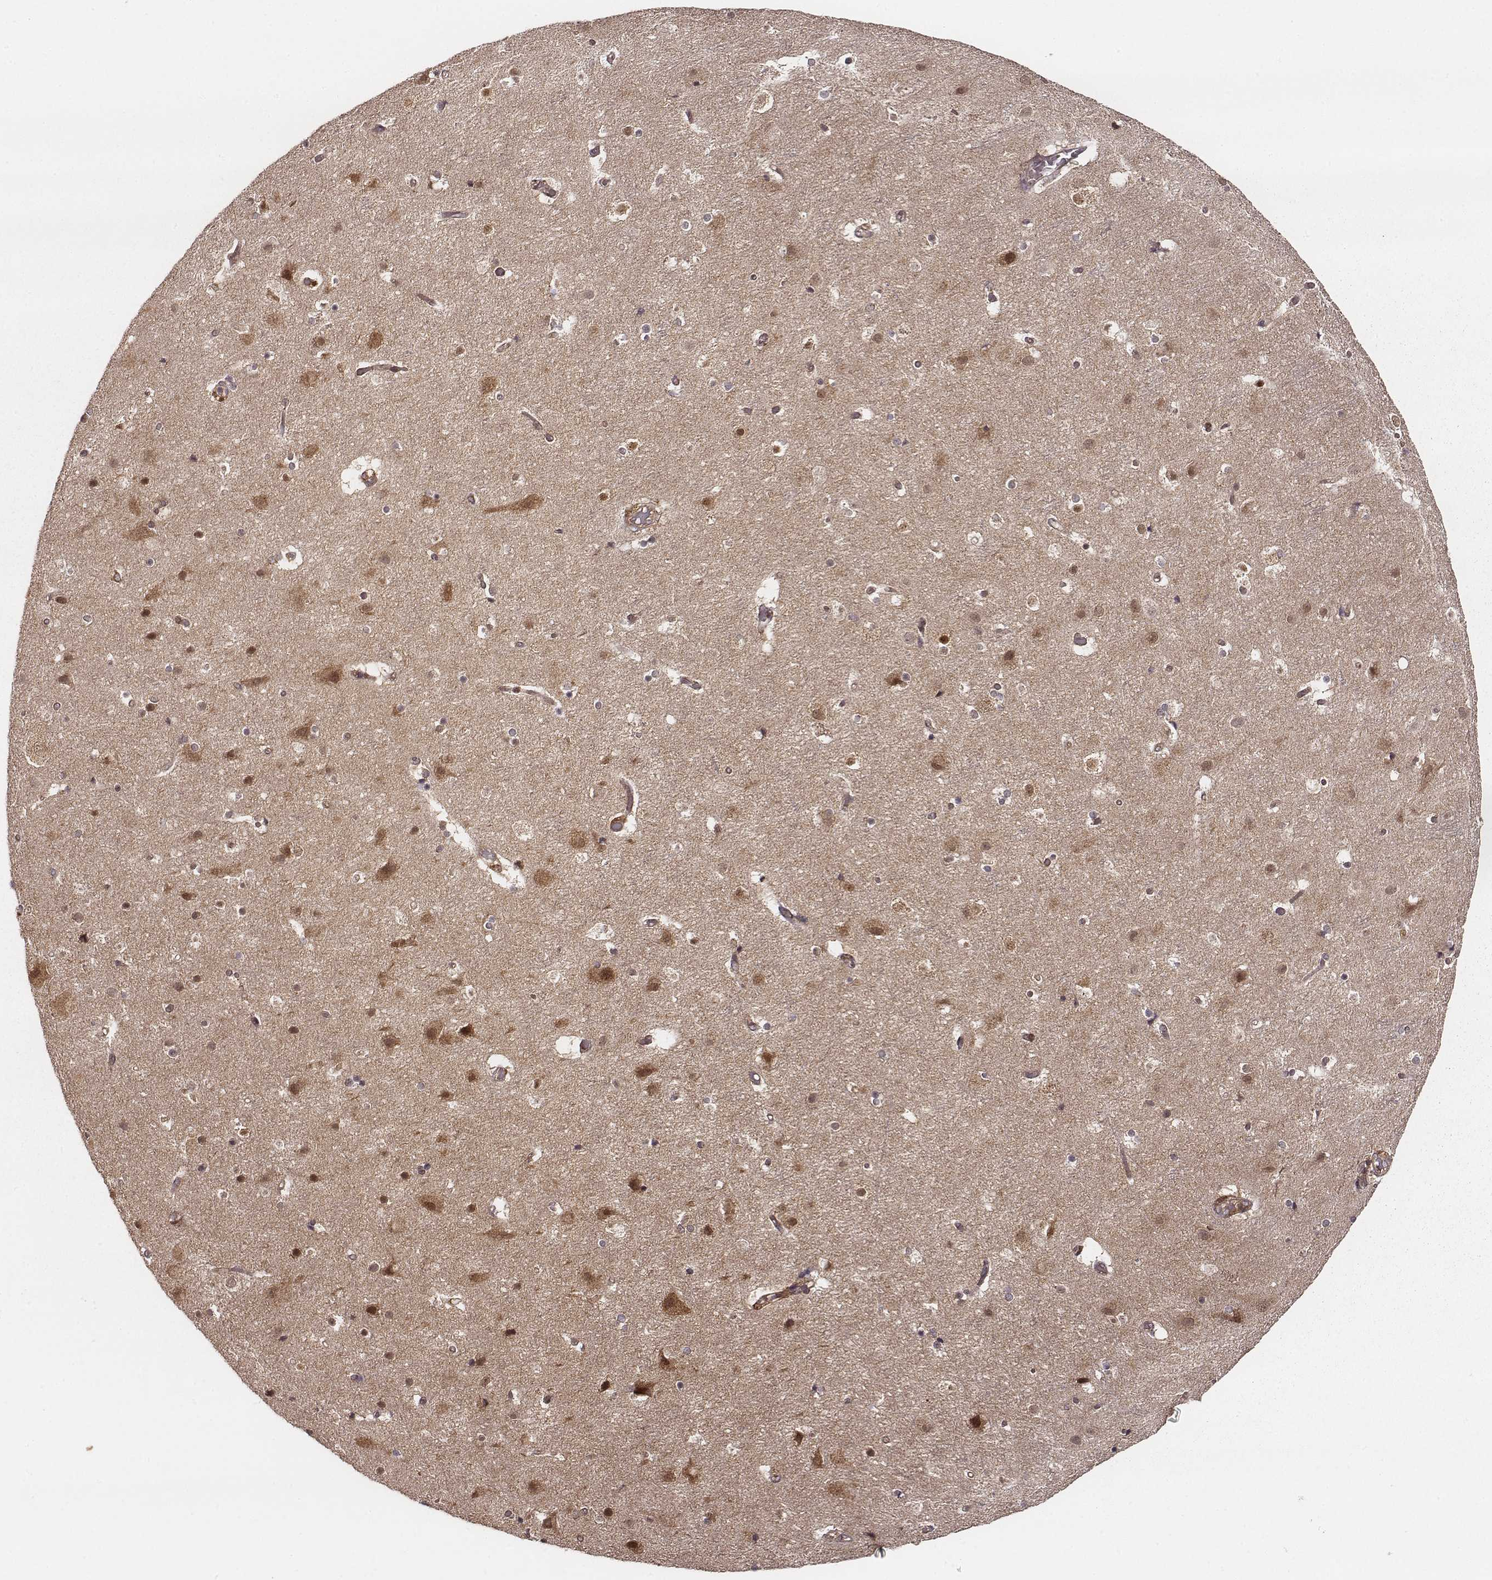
{"staining": {"intensity": "strong", "quantity": ">75%", "location": "cytoplasmic/membranous"}, "tissue": "cerebral cortex", "cell_type": "Endothelial cells", "image_type": "normal", "snomed": [{"axis": "morphology", "description": "Normal tissue, NOS"}, {"axis": "topography", "description": "Cerebral cortex"}], "caption": "Normal cerebral cortex displays strong cytoplasmic/membranous positivity in approximately >75% of endothelial cells.", "gene": "VPS26A", "patient": {"sex": "female", "age": 52}}